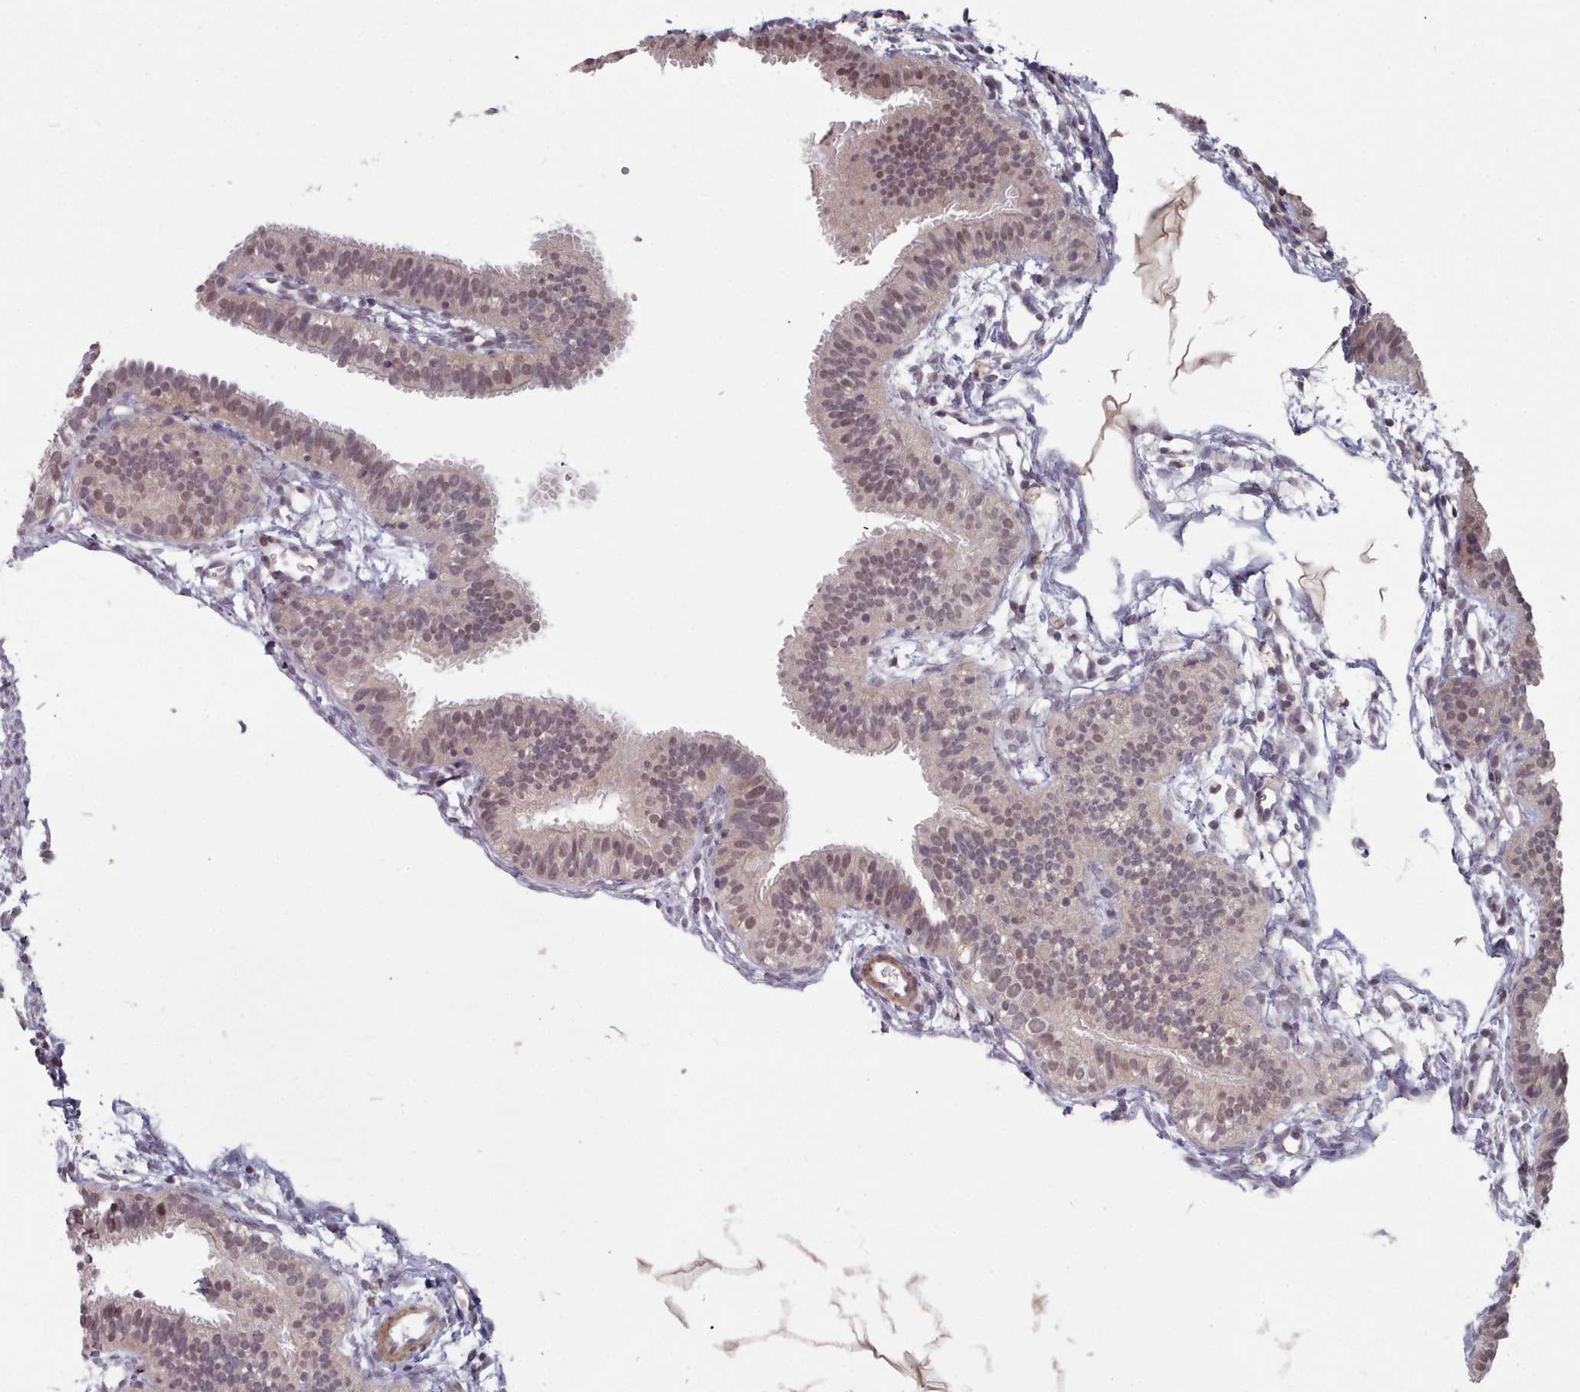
{"staining": {"intensity": "weak", "quantity": "25%-75%", "location": "nuclear"}, "tissue": "fallopian tube", "cell_type": "Glandular cells", "image_type": "normal", "snomed": [{"axis": "morphology", "description": "Normal tissue, NOS"}, {"axis": "topography", "description": "Fallopian tube"}], "caption": "This image displays normal fallopian tube stained with immunohistochemistry (IHC) to label a protein in brown. The nuclear of glandular cells show weak positivity for the protein. Nuclei are counter-stained blue.", "gene": "HYAL3", "patient": {"sex": "female", "age": 35}}